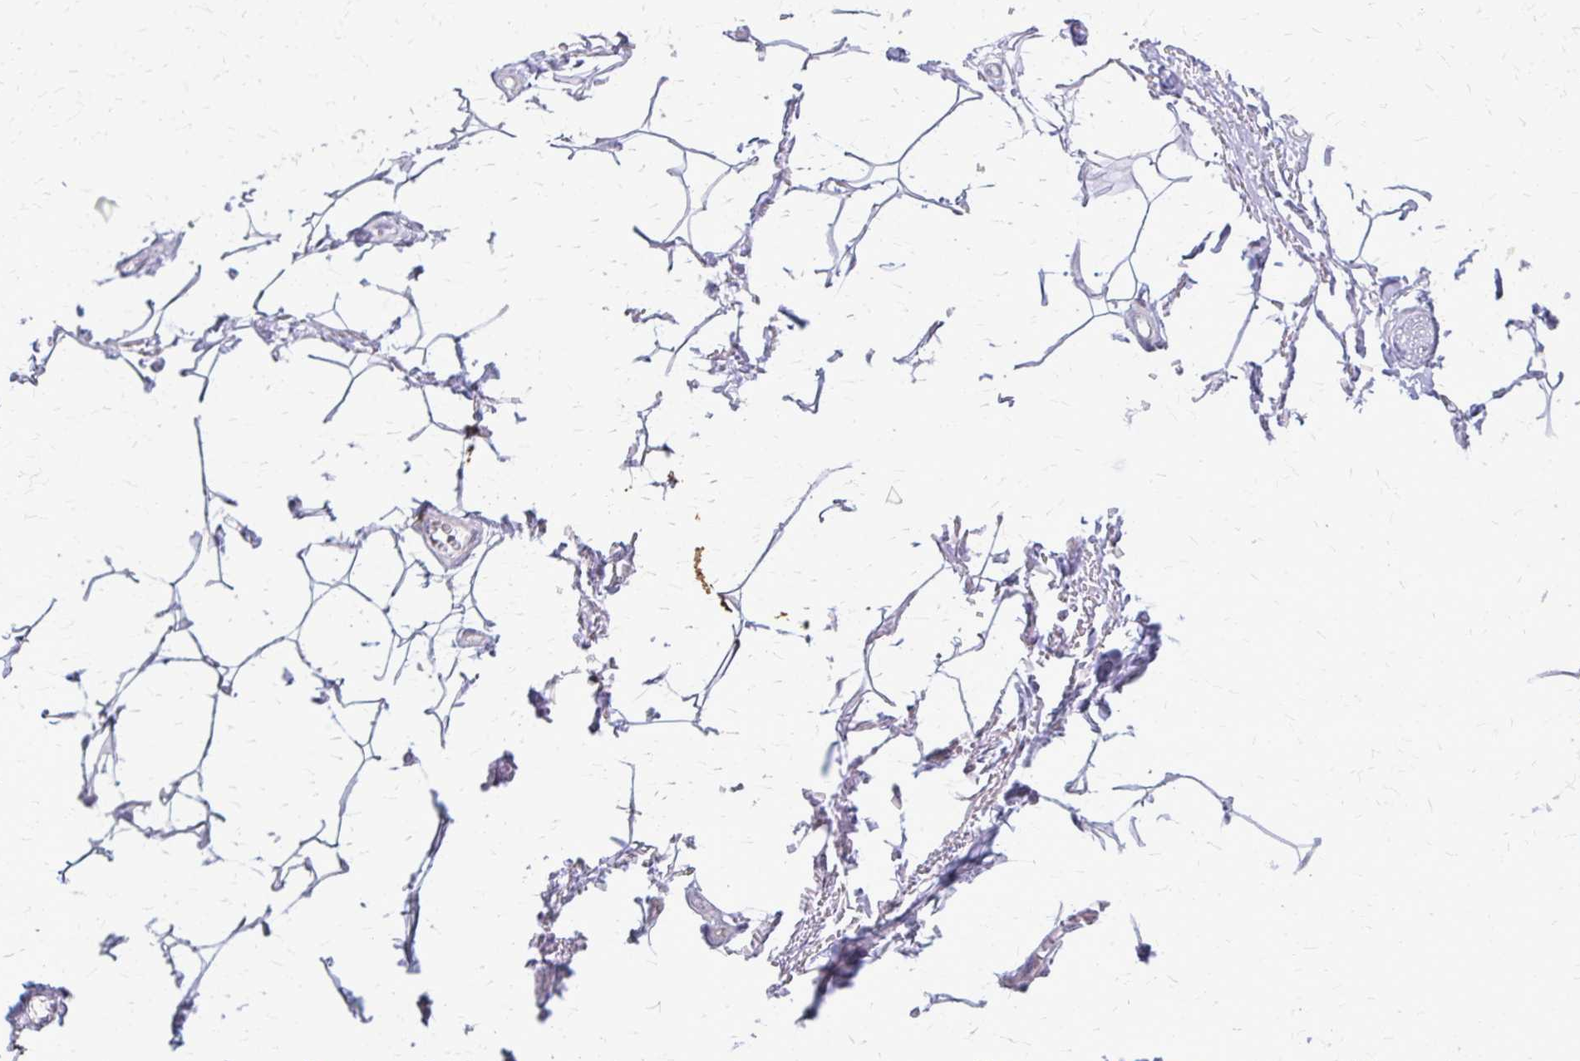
{"staining": {"intensity": "negative", "quantity": "none", "location": "none"}, "tissue": "adipose tissue", "cell_type": "Adipocytes", "image_type": "normal", "snomed": [{"axis": "morphology", "description": "Normal tissue, NOS"}, {"axis": "topography", "description": "Peripheral nerve tissue"}], "caption": "High magnification brightfield microscopy of unremarkable adipose tissue stained with DAB (3,3'-diaminobenzidine) (brown) and counterstained with hematoxylin (blue): adipocytes show no significant positivity. (Immunohistochemistry (ihc), brightfield microscopy, high magnification).", "gene": "PLCB1", "patient": {"sex": "male", "age": 51}}